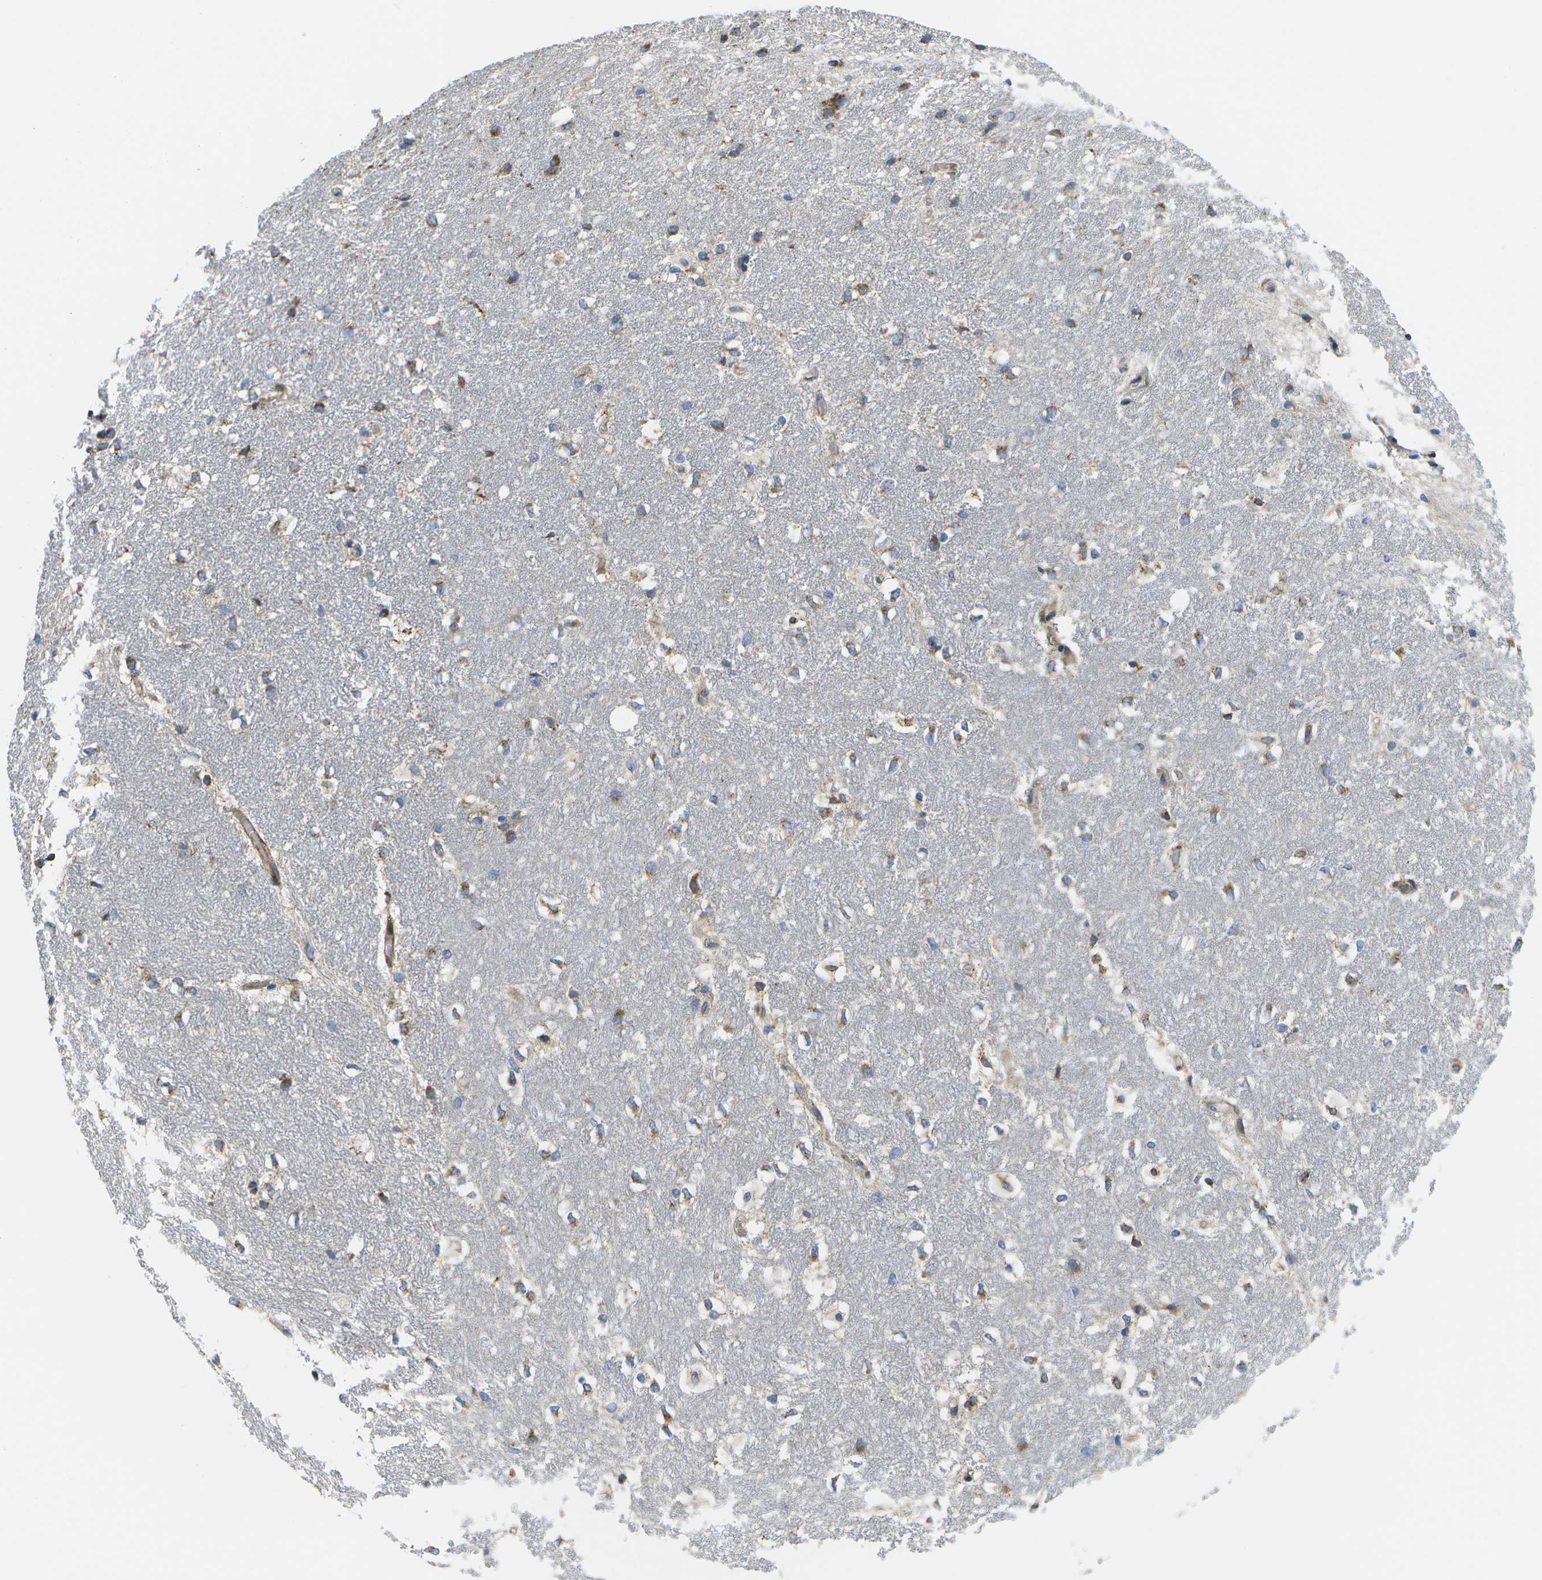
{"staining": {"intensity": "moderate", "quantity": "25%-75%", "location": "cytoplasmic/membranous"}, "tissue": "hippocampus", "cell_type": "Glial cells", "image_type": "normal", "snomed": [{"axis": "morphology", "description": "Normal tissue, NOS"}, {"axis": "topography", "description": "Hippocampus"}], "caption": "This micrograph reveals IHC staining of normal hippocampus, with medium moderate cytoplasmic/membranous expression in approximately 25%-75% of glial cells.", "gene": "ZDHHC17", "patient": {"sex": "female", "age": 19}}